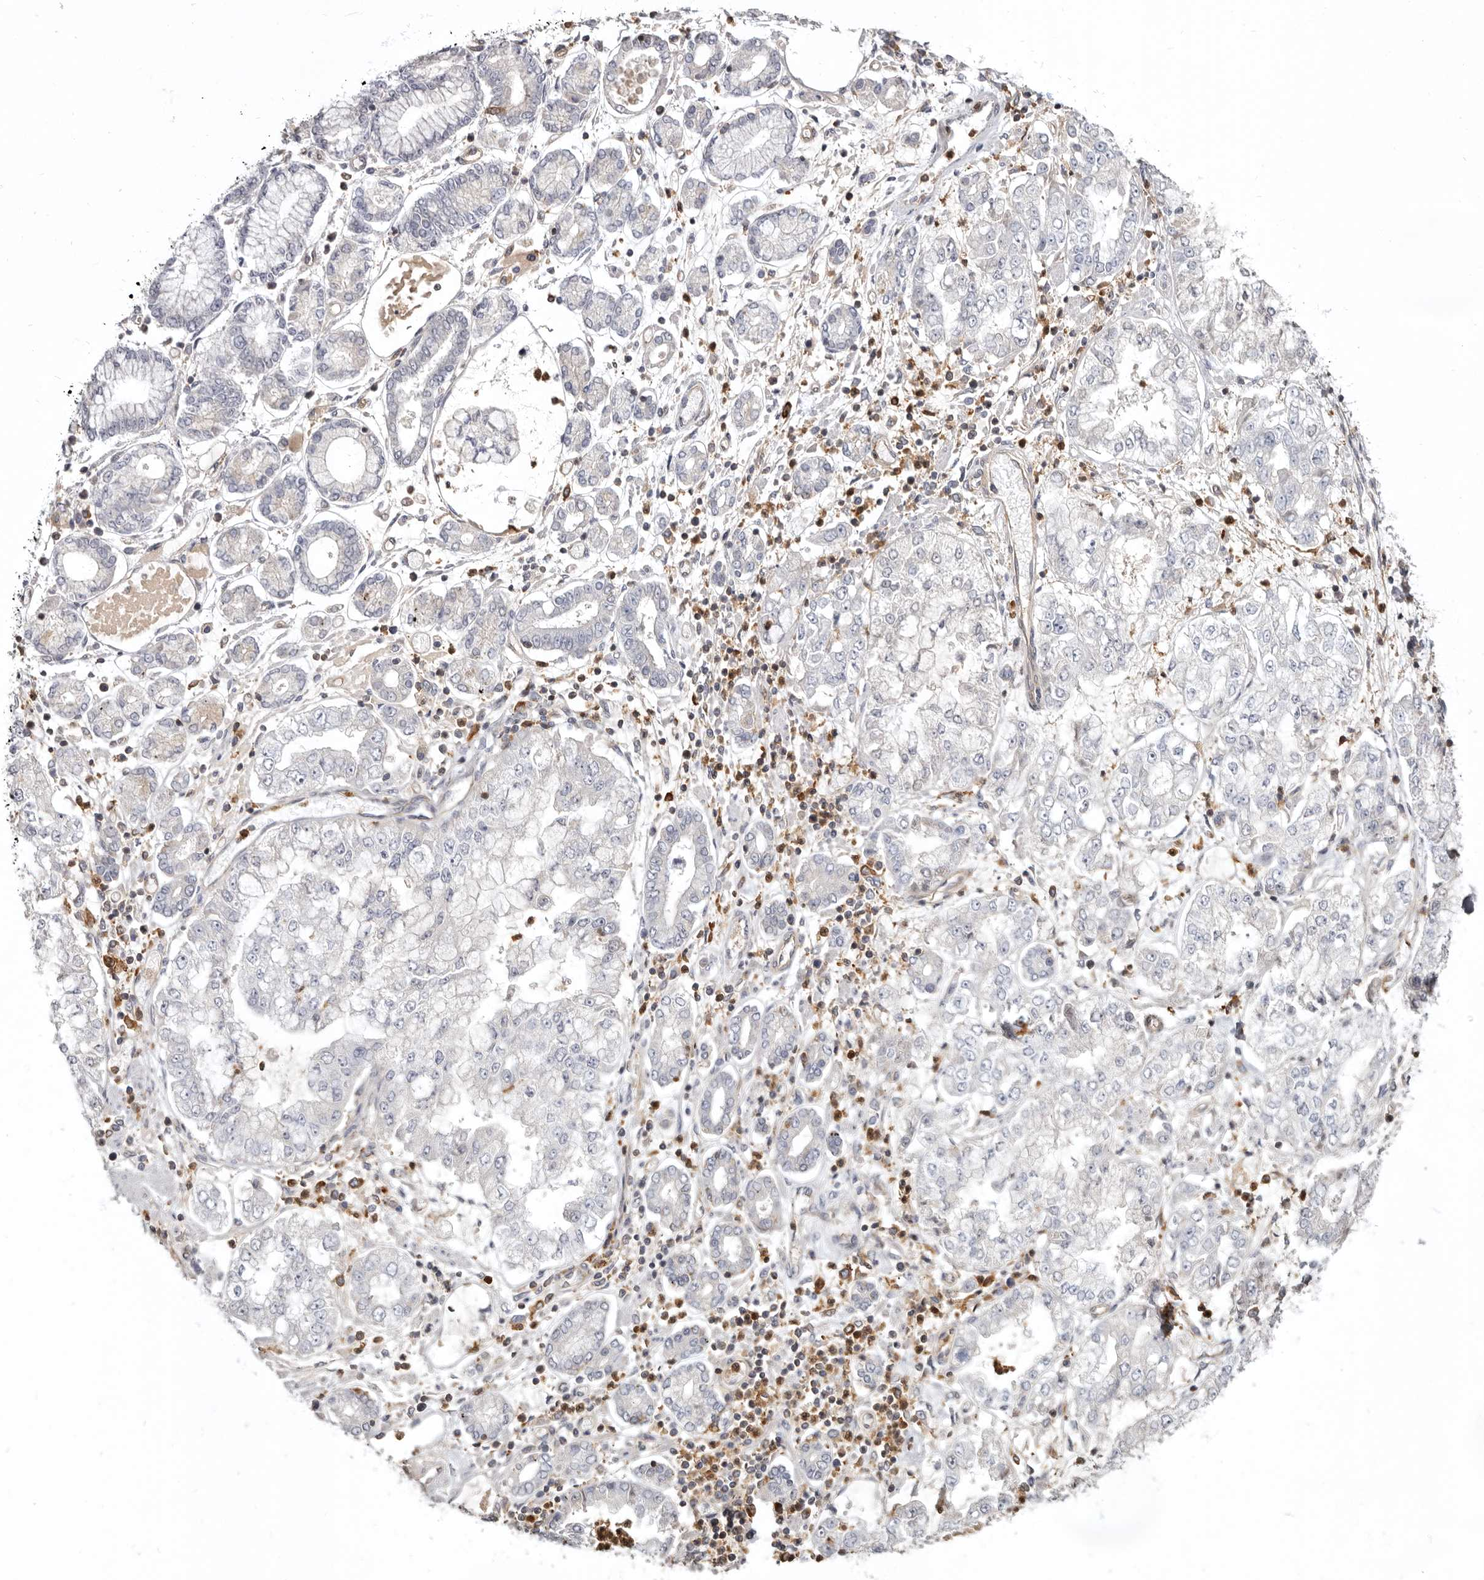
{"staining": {"intensity": "negative", "quantity": "none", "location": "none"}, "tissue": "stomach cancer", "cell_type": "Tumor cells", "image_type": "cancer", "snomed": [{"axis": "morphology", "description": "Adenocarcinoma, NOS"}, {"axis": "topography", "description": "Stomach"}], "caption": "Protein analysis of stomach cancer (adenocarcinoma) shows no significant staining in tumor cells.", "gene": "CBL", "patient": {"sex": "male", "age": 76}}